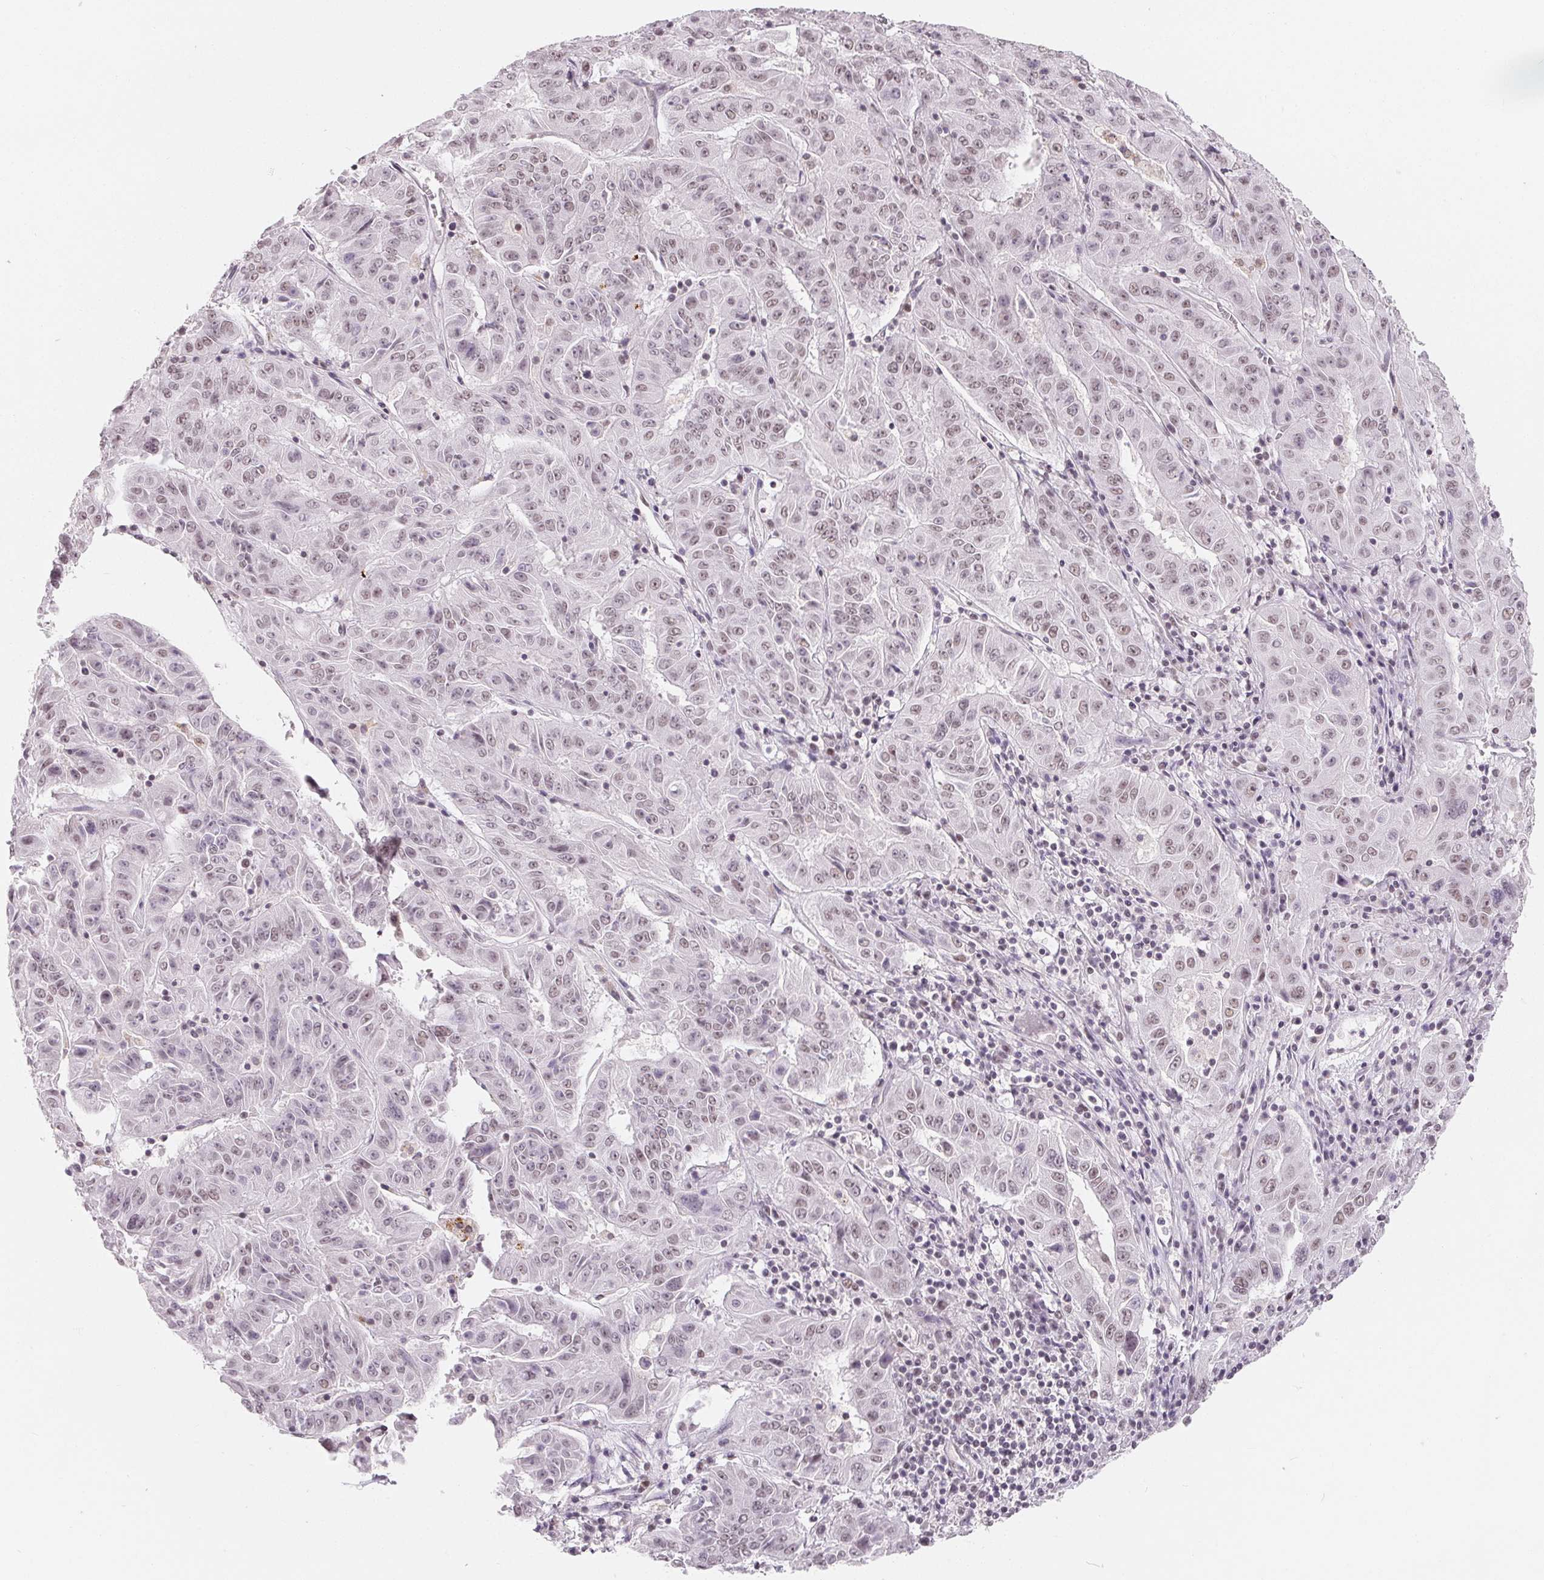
{"staining": {"intensity": "weak", "quantity": "<25%", "location": "nuclear"}, "tissue": "pancreatic cancer", "cell_type": "Tumor cells", "image_type": "cancer", "snomed": [{"axis": "morphology", "description": "Adenocarcinoma, NOS"}, {"axis": "topography", "description": "Pancreas"}], "caption": "IHC of human pancreatic cancer reveals no staining in tumor cells. (DAB (3,3'-diaminobenzidine) immunohistochemistry visualized using brightfield microscopy, high magnification).", "gene": "NXF3", "patient": {"sex": "male", "age": 63}}